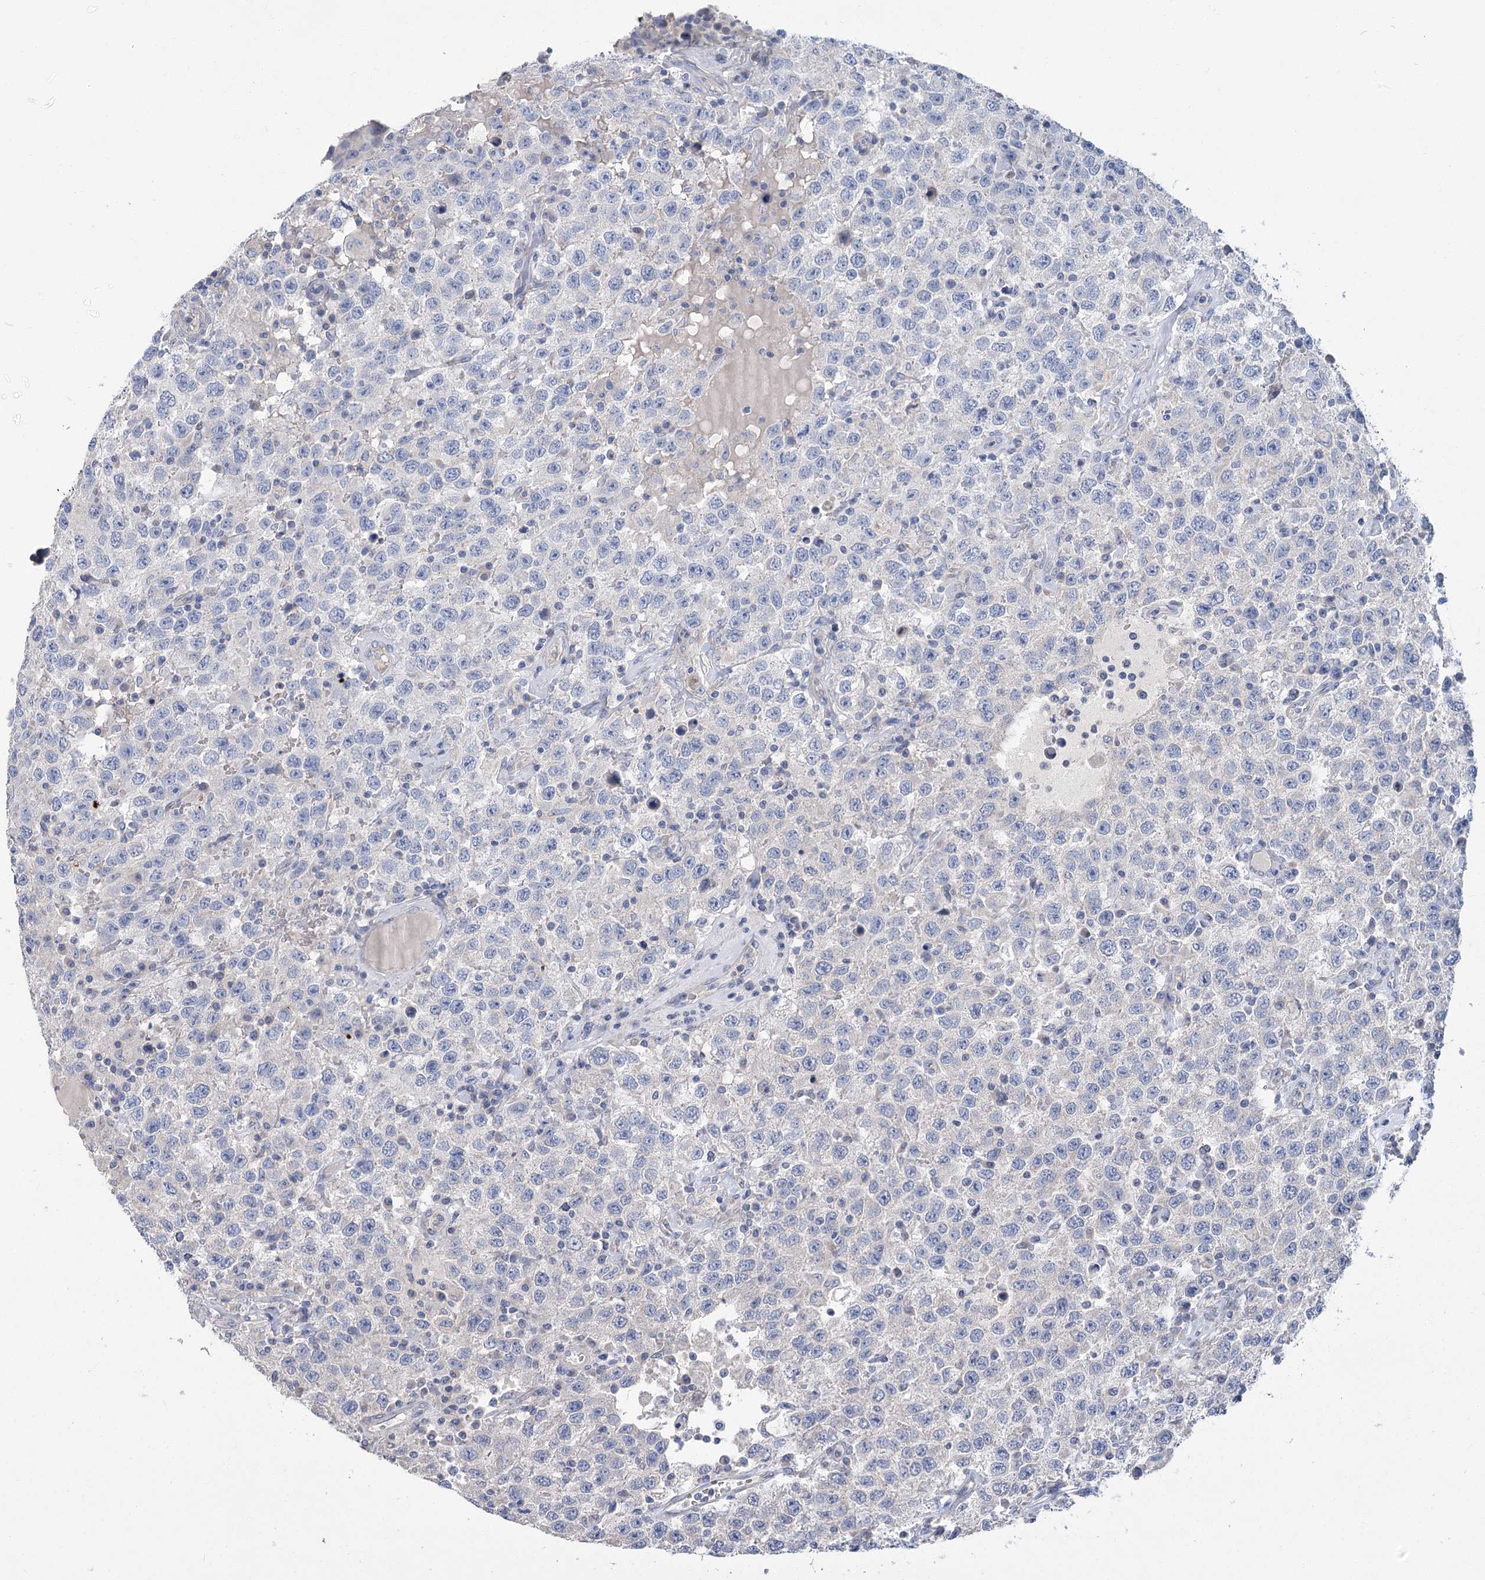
{"staining": {"intensity": "negative", "quantity": "none", "location": "none"}, "tissue": "testis cancer", "cell_type": "Tumor cells", "image_type": "cancer", "snomed": [{"axis": "morphology", "description": "Seminoma, NOS"}, {"axis": "topography", "description": "Testis"}], "caption": "This is an immunohistochemistry micrograph of testis cancer. There is no staining in tumor cells.", "gene": "SLC9A3", "patient": {"sex": "male", "age": 41}}